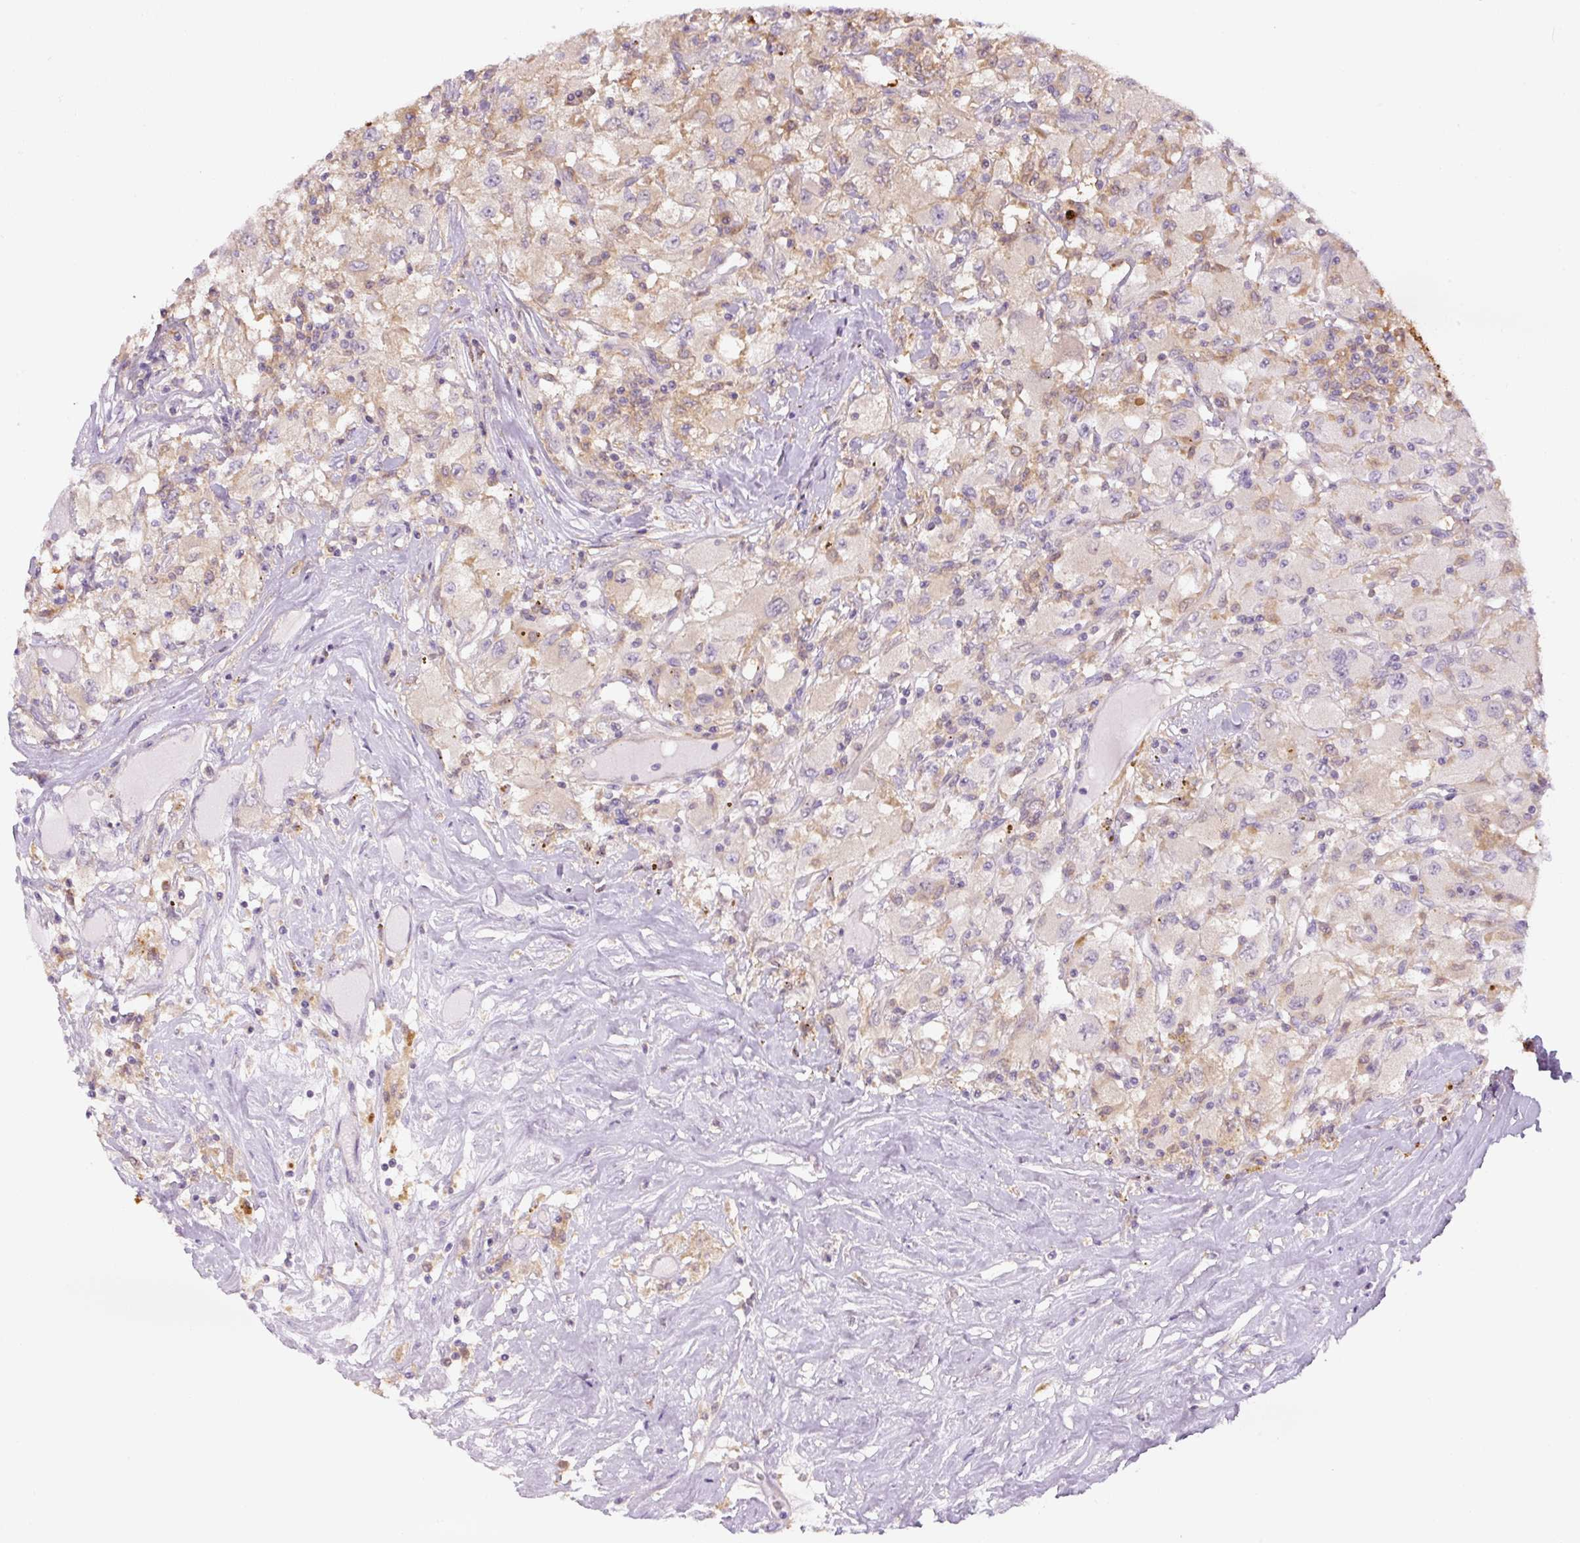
{"staining": {"intensity": "weak", "quantity": "<25%", "location": "cytoplasmic/membranous"}, "tissue": "renal cancer", "cell_type": "Tumor cells", "image_type": "cancer", "snomed": [{"axis": "morphology", "description": "Adenocarcinoma, NOS"}, {"axis": "topography", "description": "Kidney"}], "caption": "Immunohistochemical staining of renal adenocarcinoma displays no significant staining in tumor cells. Brightfield microscopy of immunohistochemistry (IHC) stained with DAB (brown) and hematoxylin (blue), captured at high magnification.", "gene": "SPSB2", "patient": {"sex": "female", "age": 67}}